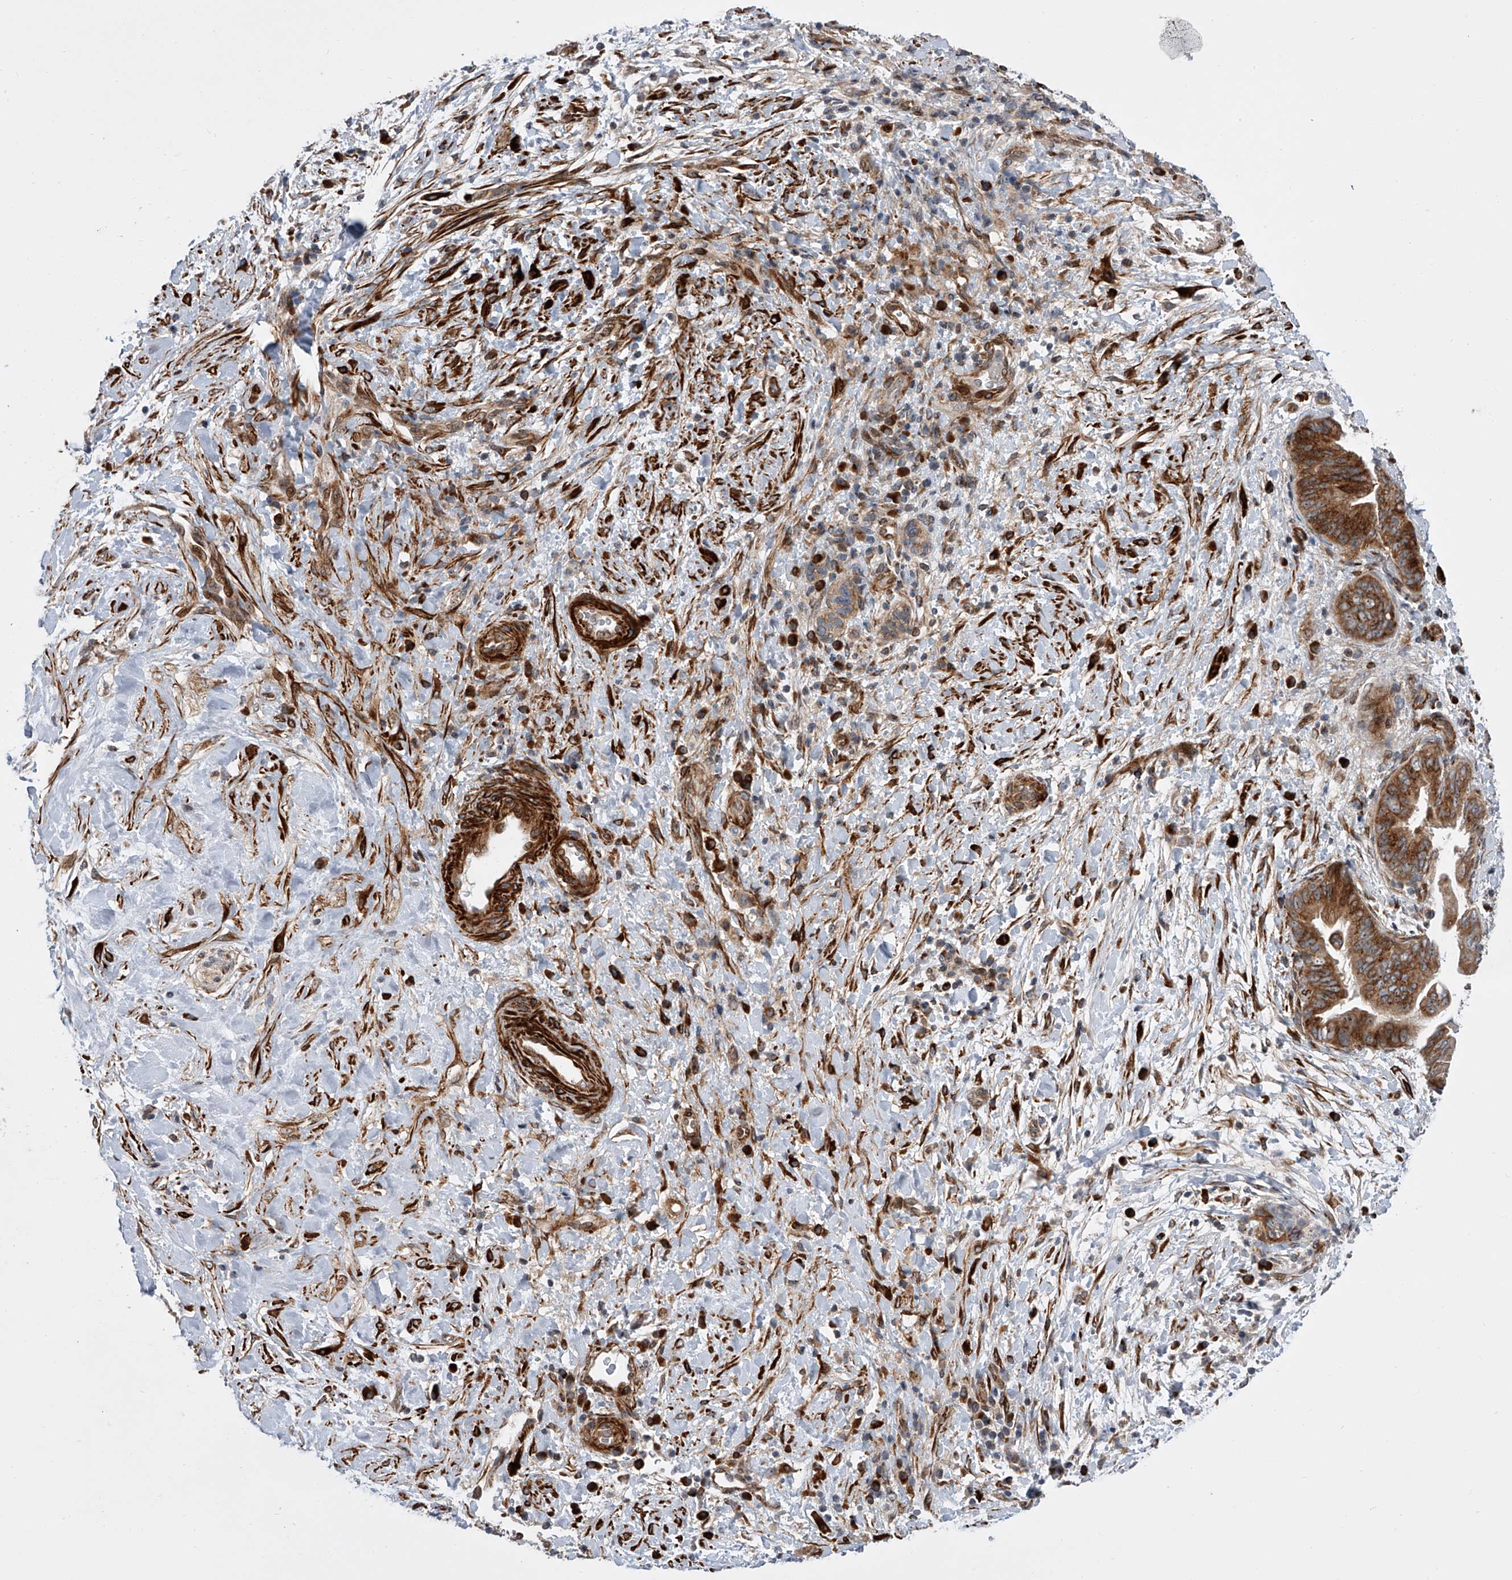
{"staining": {"intensity": "strong", "quantity": ">75%", "location": "cytoplasmic/membranous"}, "tissue": "pancreatic cancer", "cell_type": "Tumor cells", "image_type": "cancer", "snomed": [{"axis": "morphology", "description": "Adenocarcinoma, NOS"}, {"axis": "topography", "description": "Pancreas"}], "caption": "Immunohistochemical staining of human pancreatic cancer (adenocarcinoma) displays high levels of strong cytoplasmic/membranous protein expression in approximately >75% of tumor cells. (Brightfield microscopy of DAB IHC at high magnification).", "gene": "DLGAP2", "patient": {"sex": "male", "age": 75}}